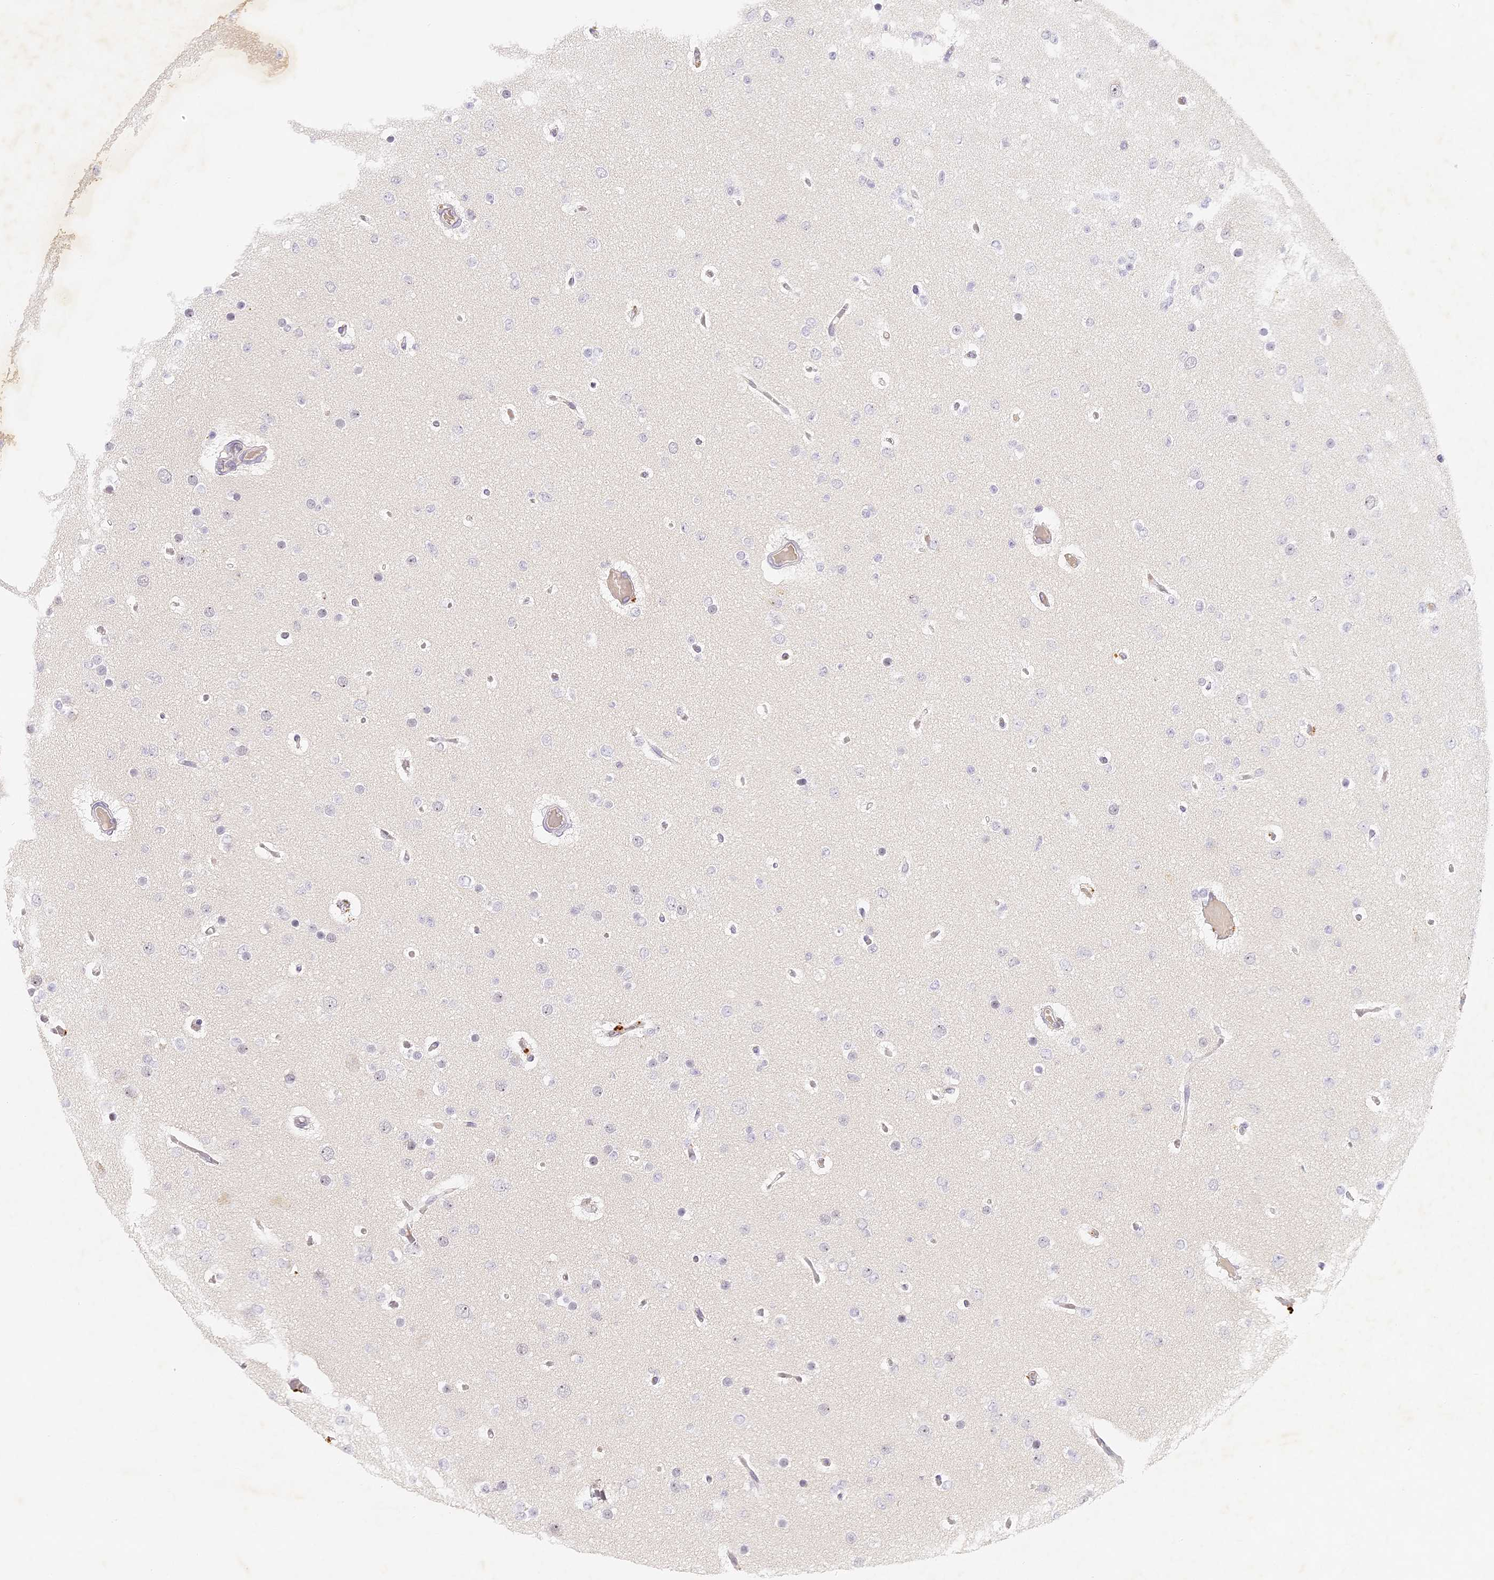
{"staining": {"intensity": "negative", "quantity": "none", "location": "none"}, "tissue": "glioma", "cell_type": "Tumor cells", "image_type": "cancer", "snomed": [{"axis": "morphology", "description": "Glioma, malignant, Low grade"}, {"axis": "topography", "description": "Brain"}], "caption": "Immunohistochemistry (IHC) of glioma shows no staining in tumor cells.", "gene": "ELL3", "patient": {"sex": "female", "age": 22}}